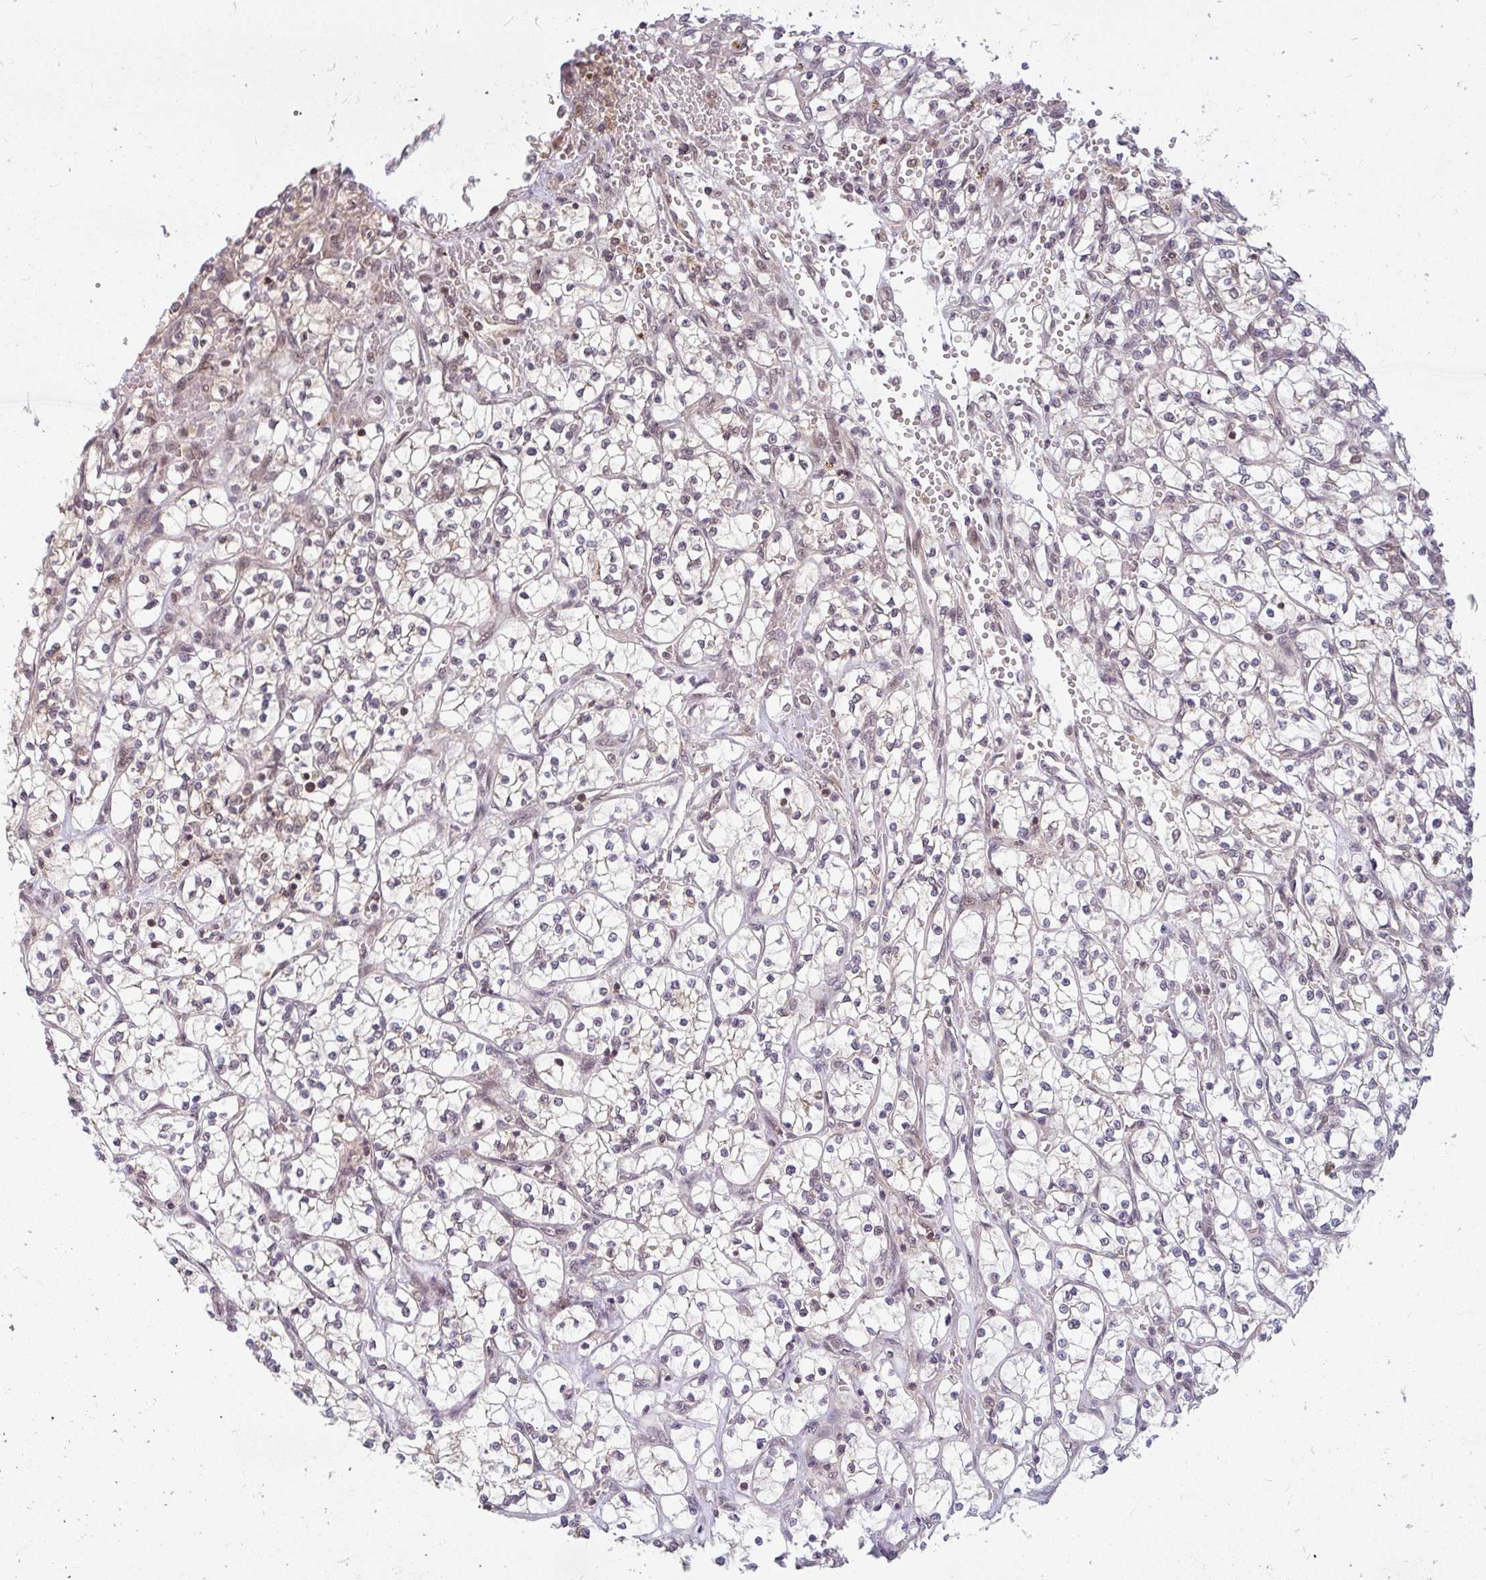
{"staining": {"intensity": "weak", "quantity": "25%-75%", "location": "cytoplasmic/membranous"}, "tissue": "renal cancer", "cell_type": "Tumor cells", "image_type": "cancer", "snomed": [{"axis": "morphology", "description": "Adenocarcinoma, NOS"}, {"axis": "topography", "description": "Kidney"}], "caption": "The immunohistochemical stain highlights weak cytoplasmic/membranous positivity in tumor cells of renal cancer tissue.", "gene": "GTF3C6", "patient": {"sex": "female", "age": 64}}